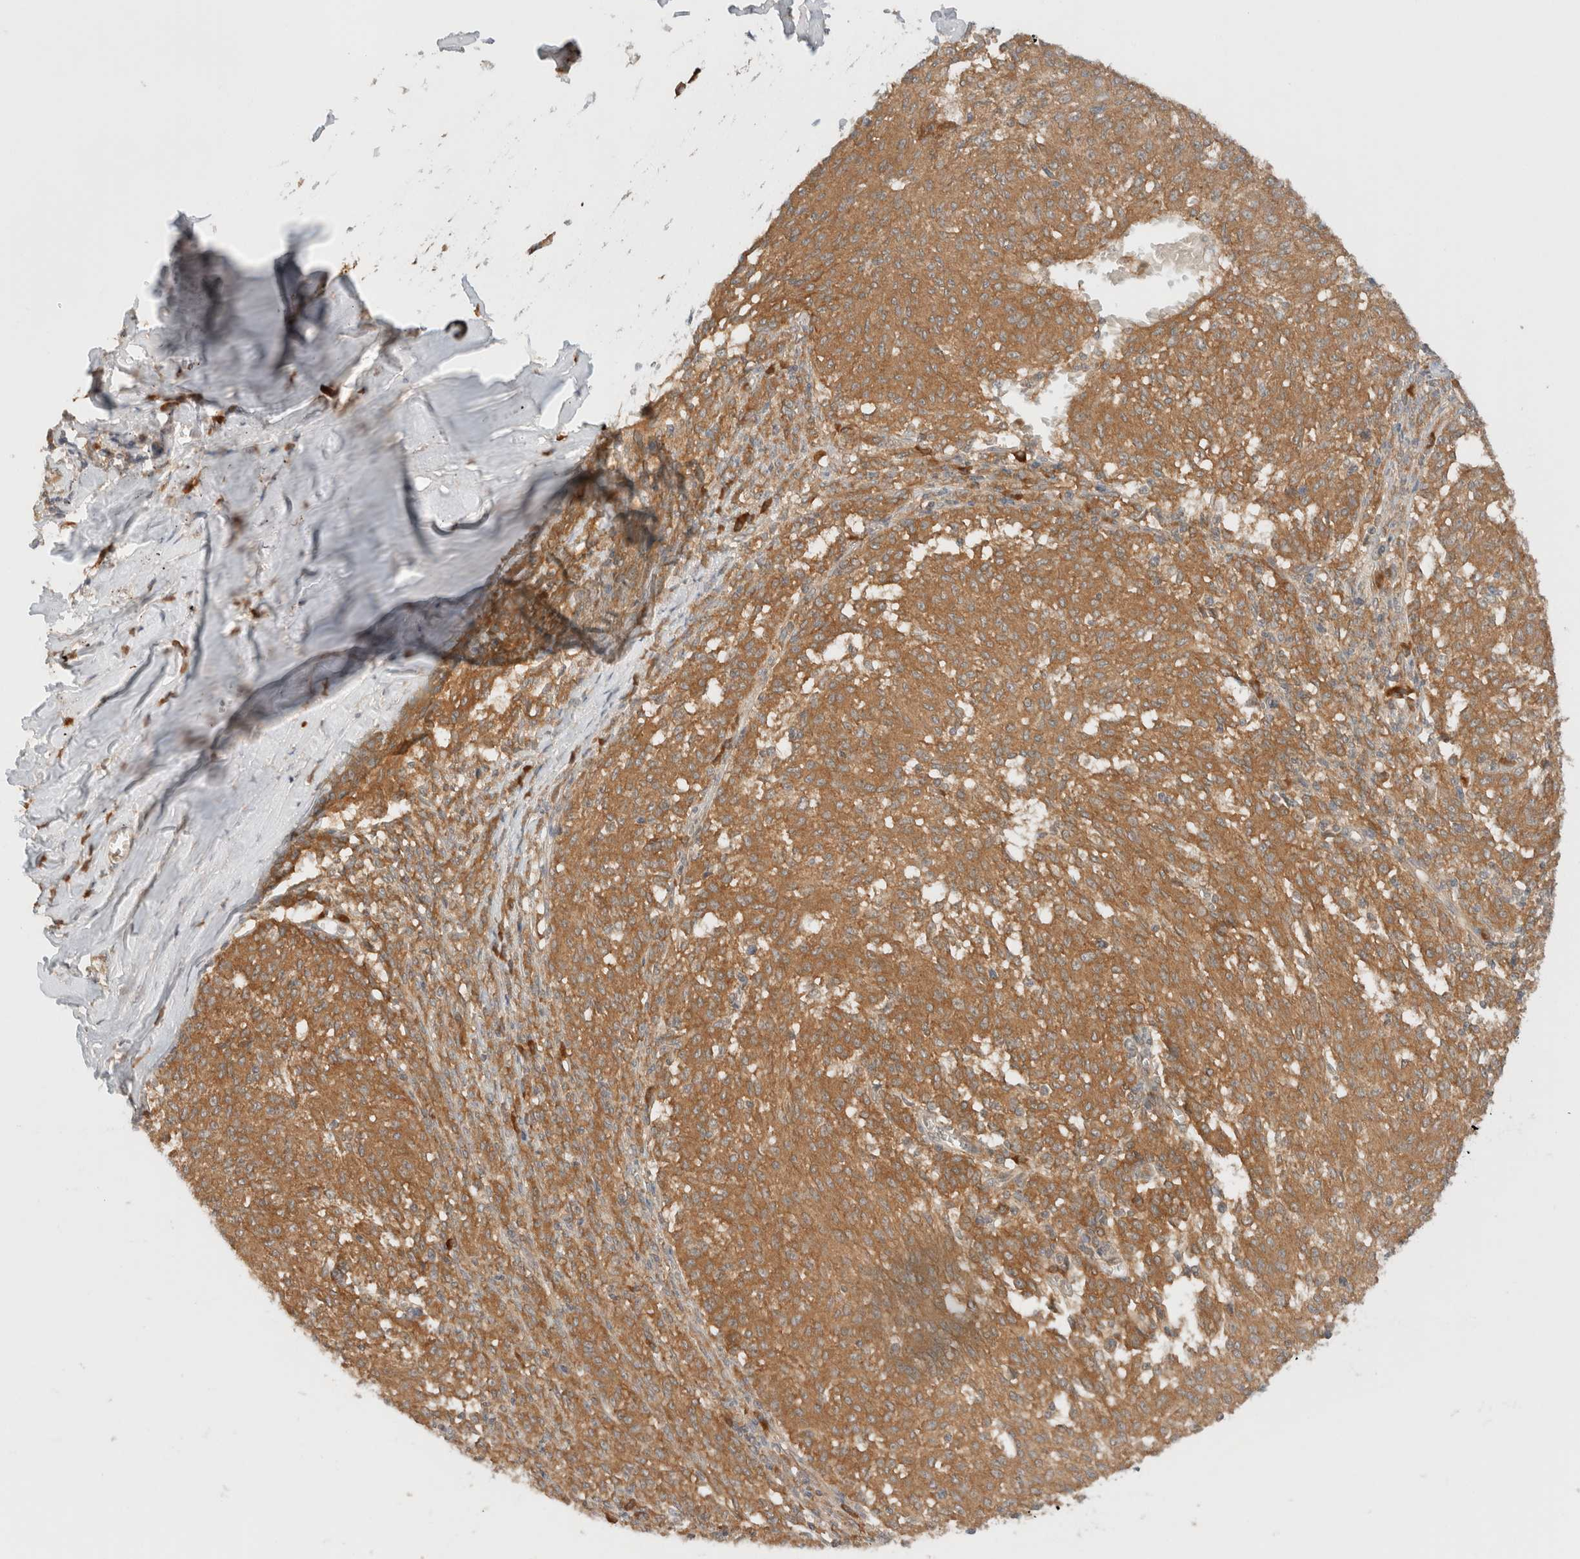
{"staining": {"intensity": "moderate", "quantity": ">75%", "location": "cytoplasmic/membranous"}, "tissue": "melanoma", "cell_type": "Tumor cells", "image_type": "cancer", "snomed": [{"axis": "morphology", "description": "Malignant melanoma, NOS"}, {"axis": "topography", "description": "Skin"}], "caption": "This is an image of IHC staining of malignant melanoma, which shows moderate staining in the cytoplasmic/membranous of tumor cells.", "gene": "ARFGEF2", "patient": {"sex": "female", "age": 72}}